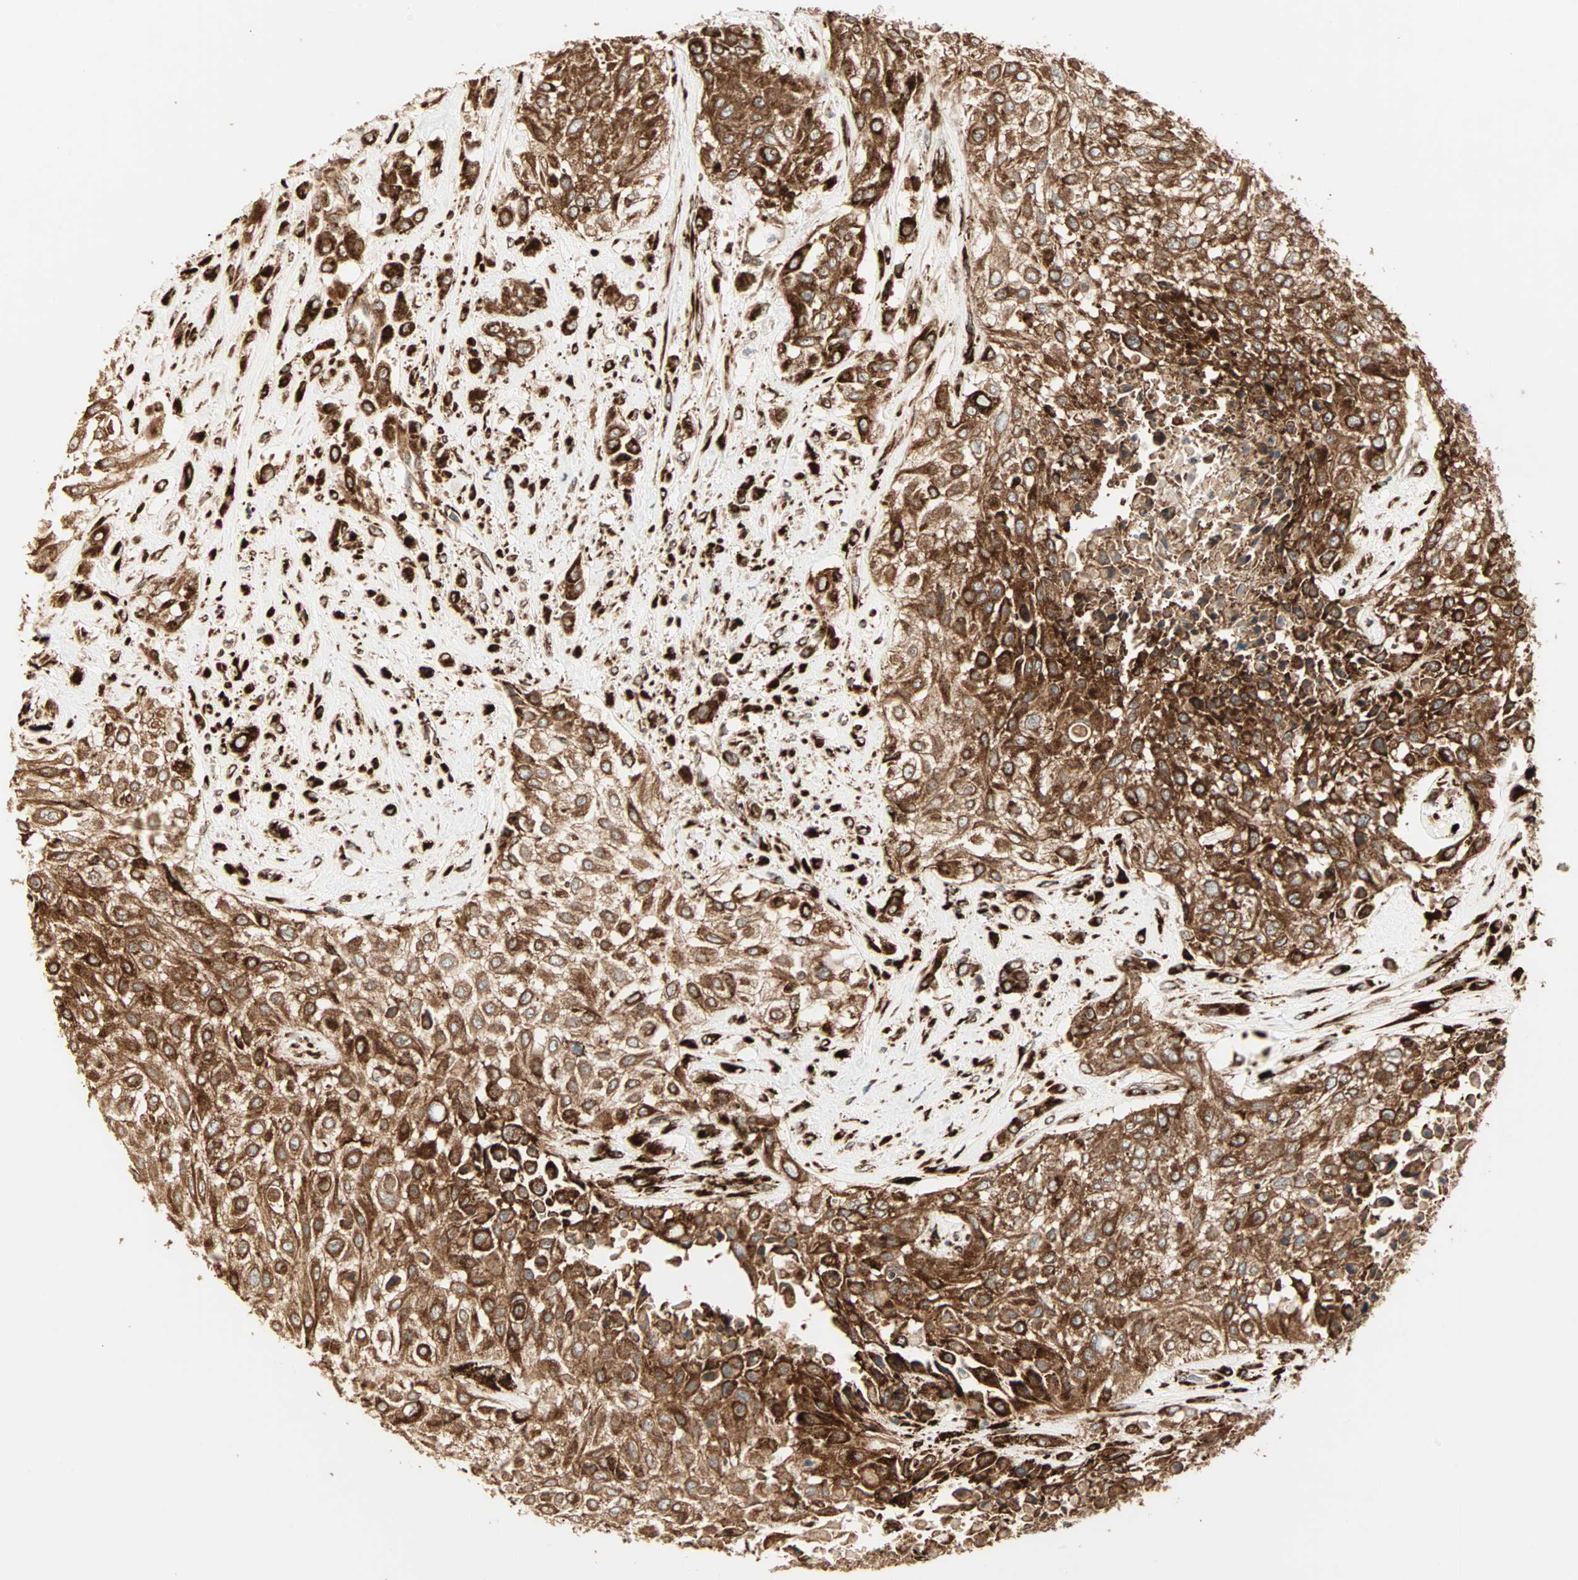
{"staining": {"intensity": "strong", "quantity": ">75%", "location": "cytoplasmic/membranous"}, "tissue": "urothelial cancer", "cell_type": "Tumor cells", "image_type": "cancer", "snomed": [{"axis": "morphology", "description": "Urothelial carcinoma, High grade"}, {"axis": "topography", "description": "Urinary bladder"}], "caption": "Strong cytoplasmic/membranous protein positivity is identified in about >75% of tumor cells in urothelial cancer. (Stains: DAB (3,3'-diaminobenzidine) in brown, nuclei in blue, Microscopy: brightfield microscopy at high magnification).", "gene": "P4HA1", "patient": {"sex": "male", "age": 57}}